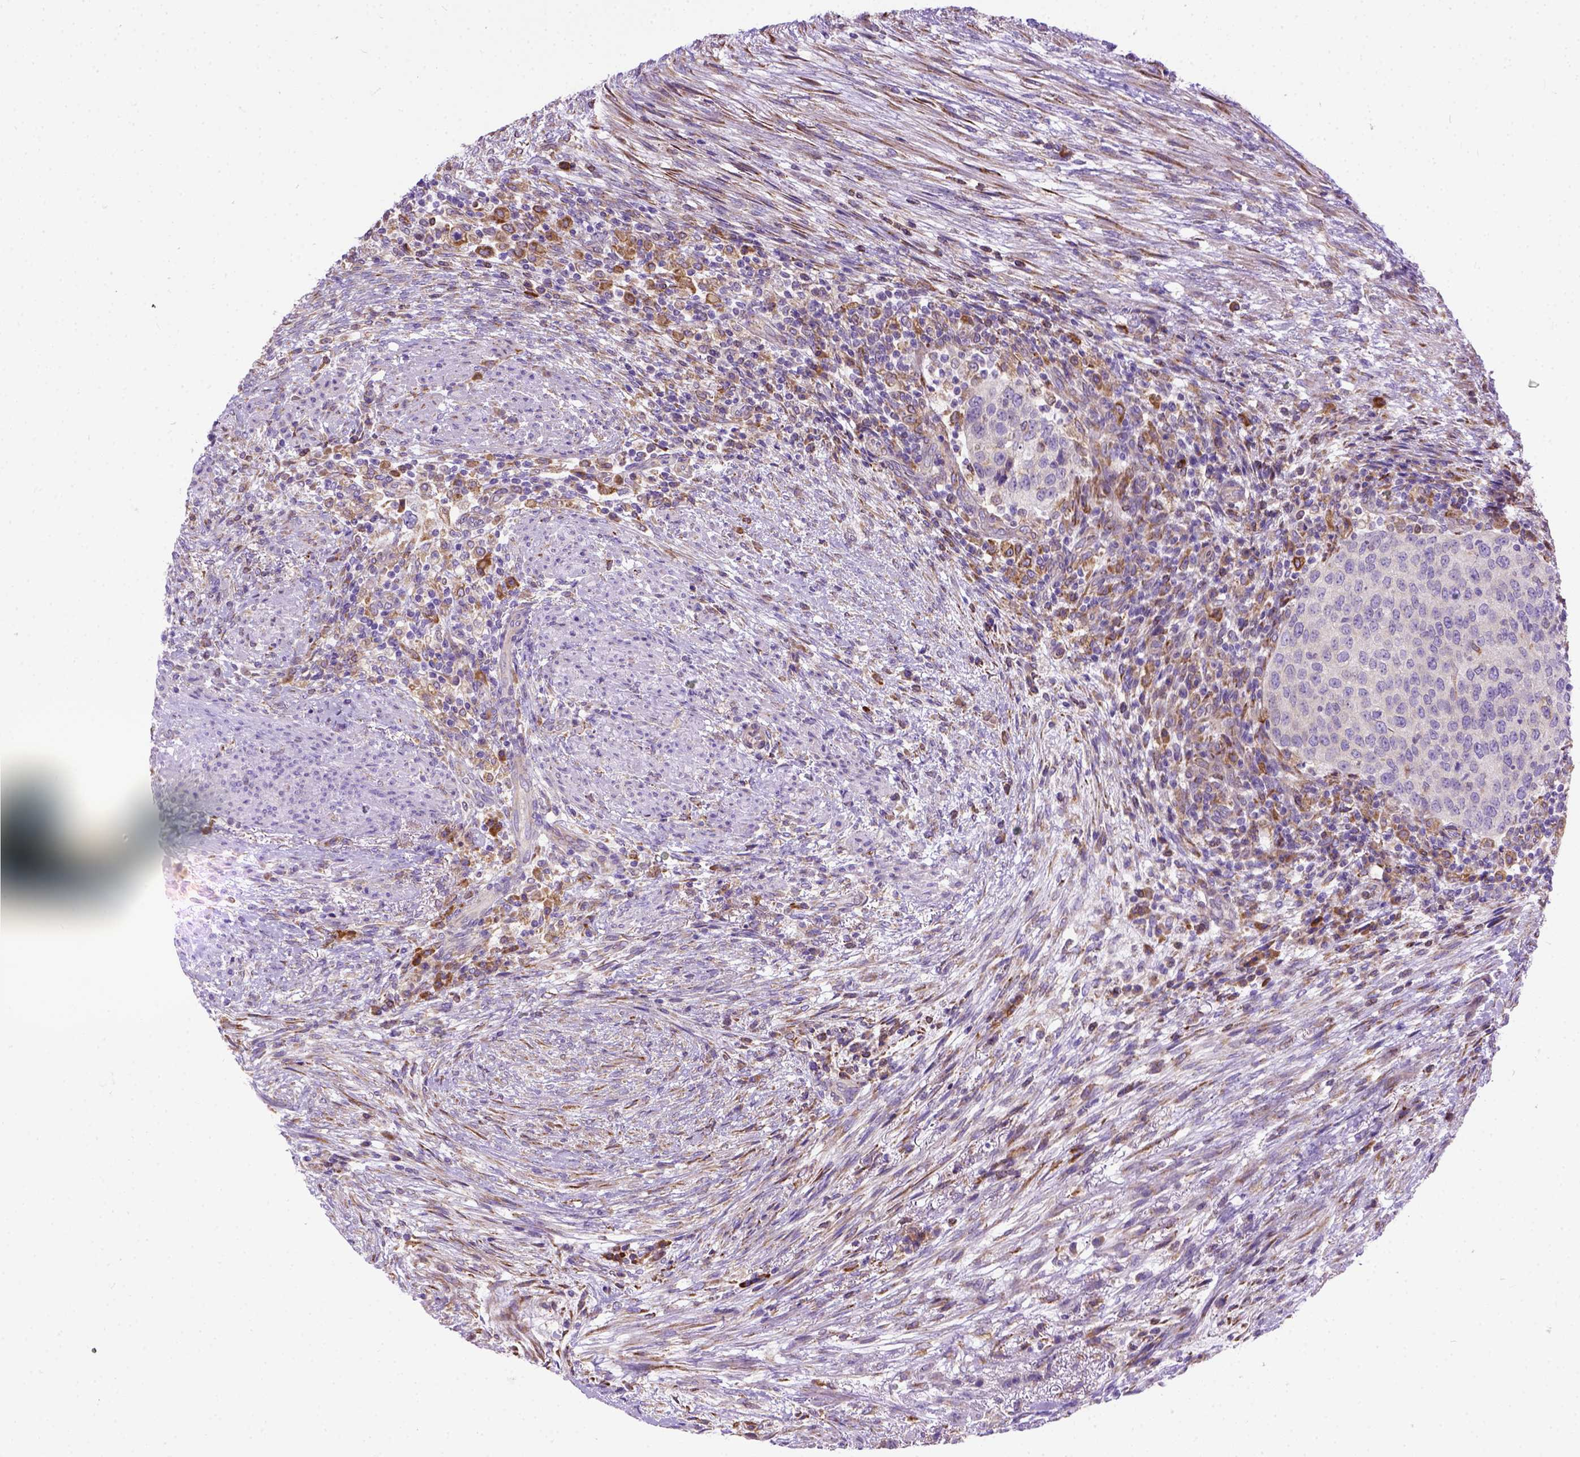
{"staining": {"intensity": "negative", "quantity": "none", "location": "none"}, "tissue": "urothelial cancer", "cell_type": "Tumor cells", "image_type": "cancer", "snomed": [{"axis": "morphology", "description": "Urothelial carcinoma, High grade"}, {"axis": "topography", "description": "Urinary bladder"}], "caption": "Immunohistochemistry (IHC) of urothelial carcinoma (high-grade) reveals no positivity in tumor cells.", "gene": "PLK4", "patient": {"sex": "female", "age": 78}}